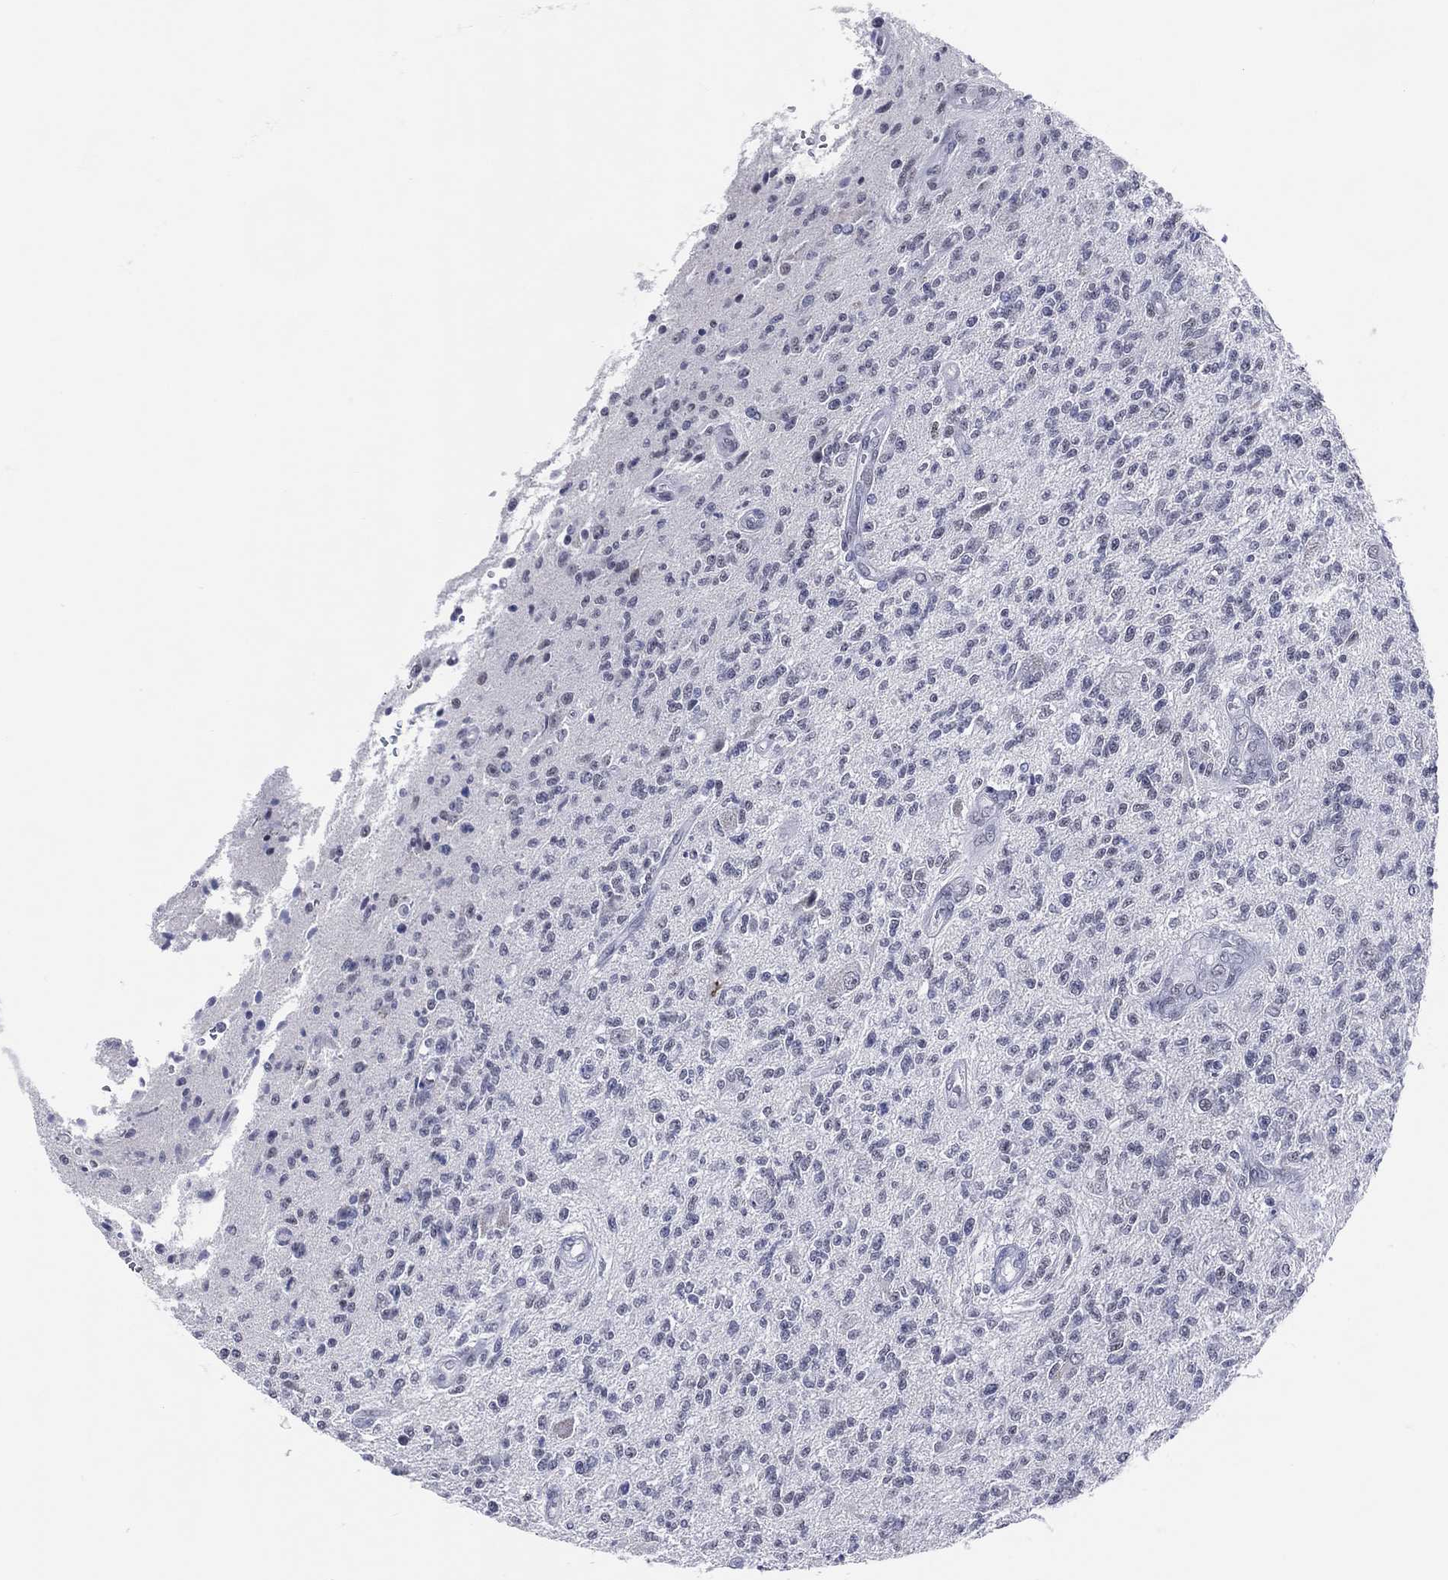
{"staining": {"intensity": "negative", "quantity": "none", "location": "none"}, "tissue": "glioma", "cell_type": "Tumor cells", "image_type": "cancer", "snomed": [{"axis": "morphology", "description": "Glioma, malignant, High grade"}, {"axis": "topography", "description": "Brain"}], "caption": "A high-resolution micrograph shows immunohistochemistry (IHC) staining of malignant glioma (high-grade), which shows no significant expression in tumor cells.", "gene": "CFAP58", "patient": {"sex": "male", "age": 56}}